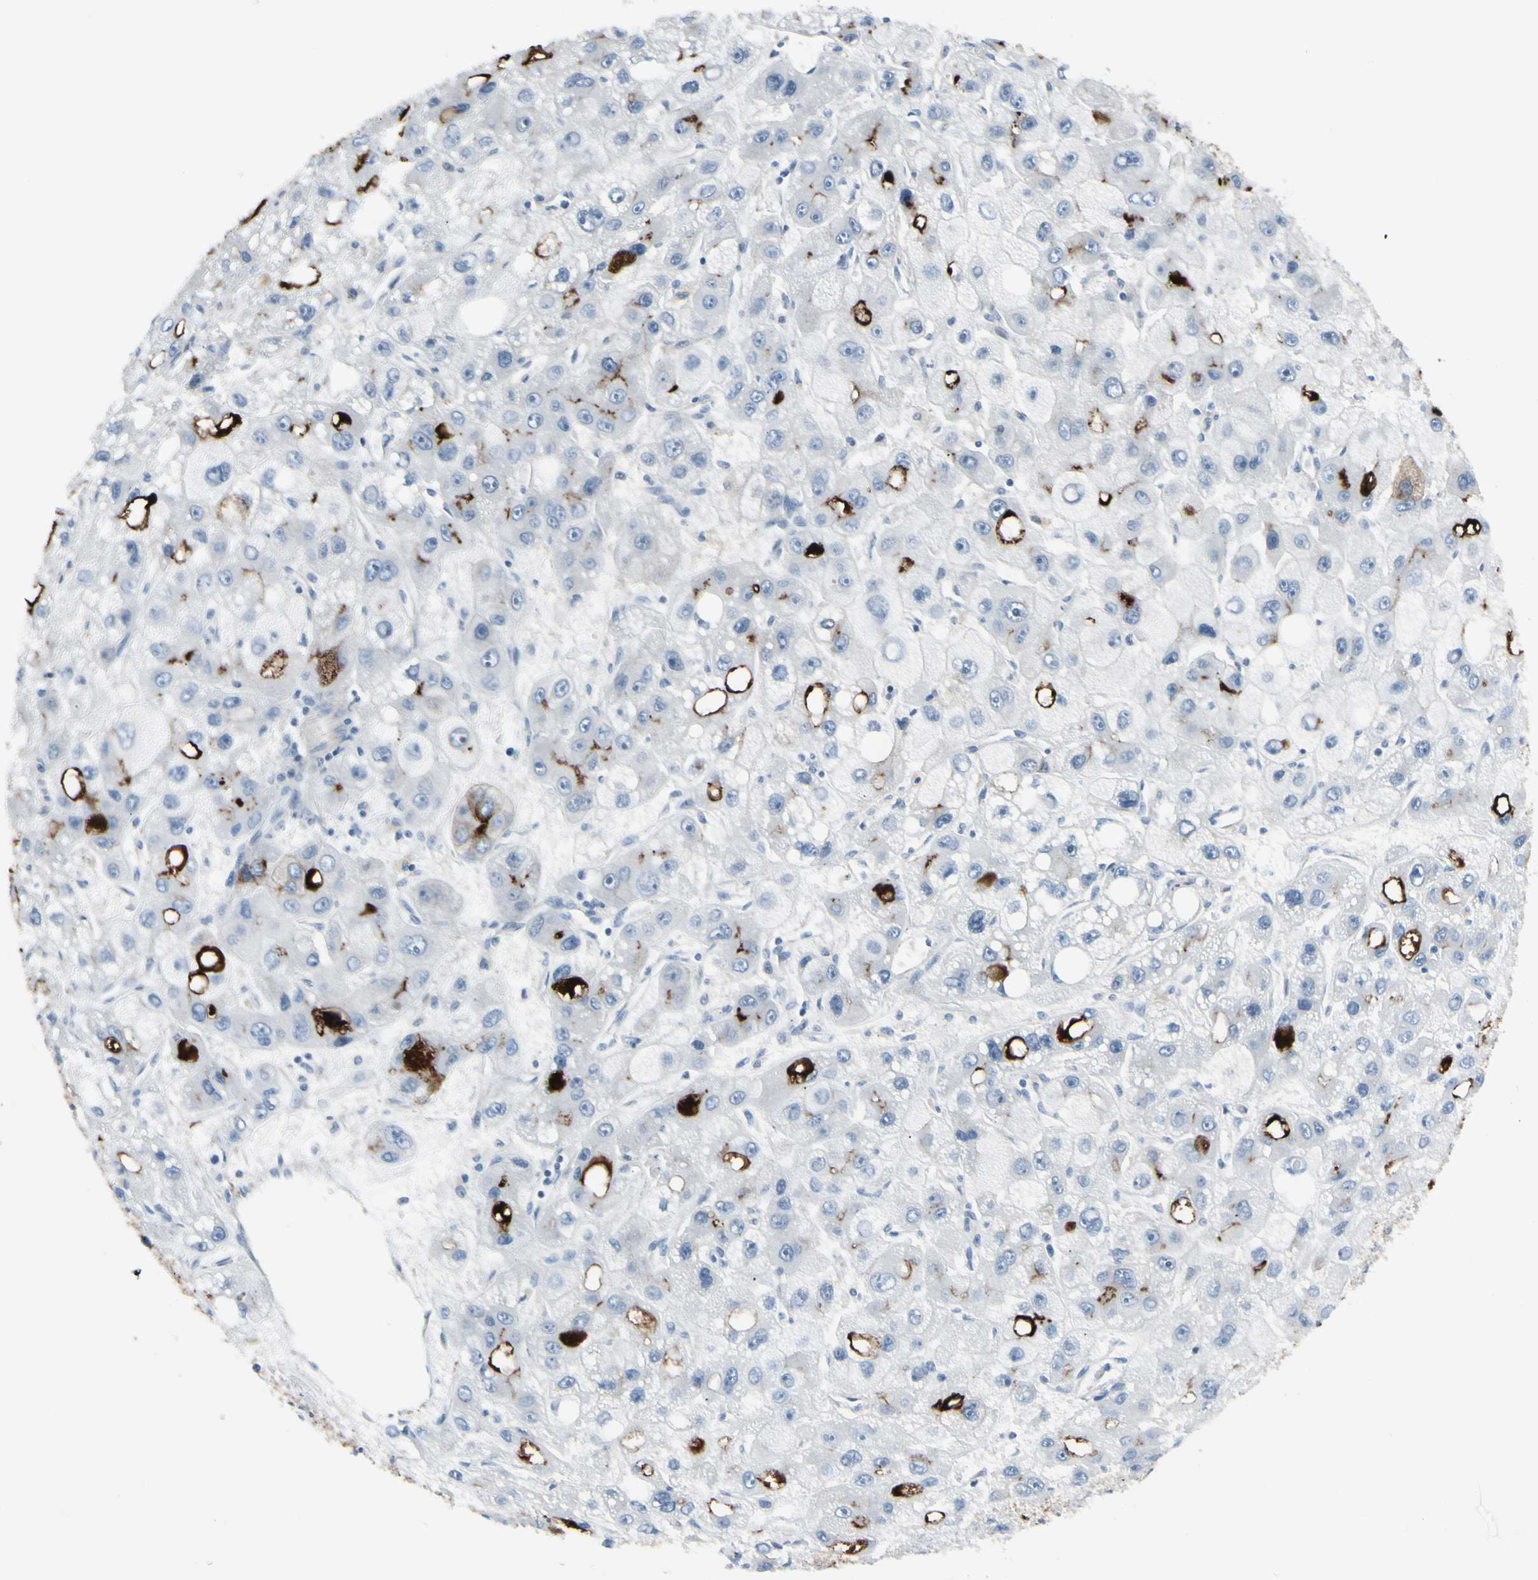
{"staining": {"intensity": "negative", "quantity": "none", "location": "none"}, "tissue": "liver cancer", "cell_type": "Tumor cells", "image_type": "cancer", "snomed": [{"axis": "morphology", "description": "Carcinoma, Hepatocellular, NOS"}, {"axis": "topography", "description": "Liver"}], "caption": "This is an immunohistochemistry (IHC) image of human liver cancer. There is no staining in tumor cells.", "gene": "PIGR", "patient": {"sex": "male", "age": 55}}